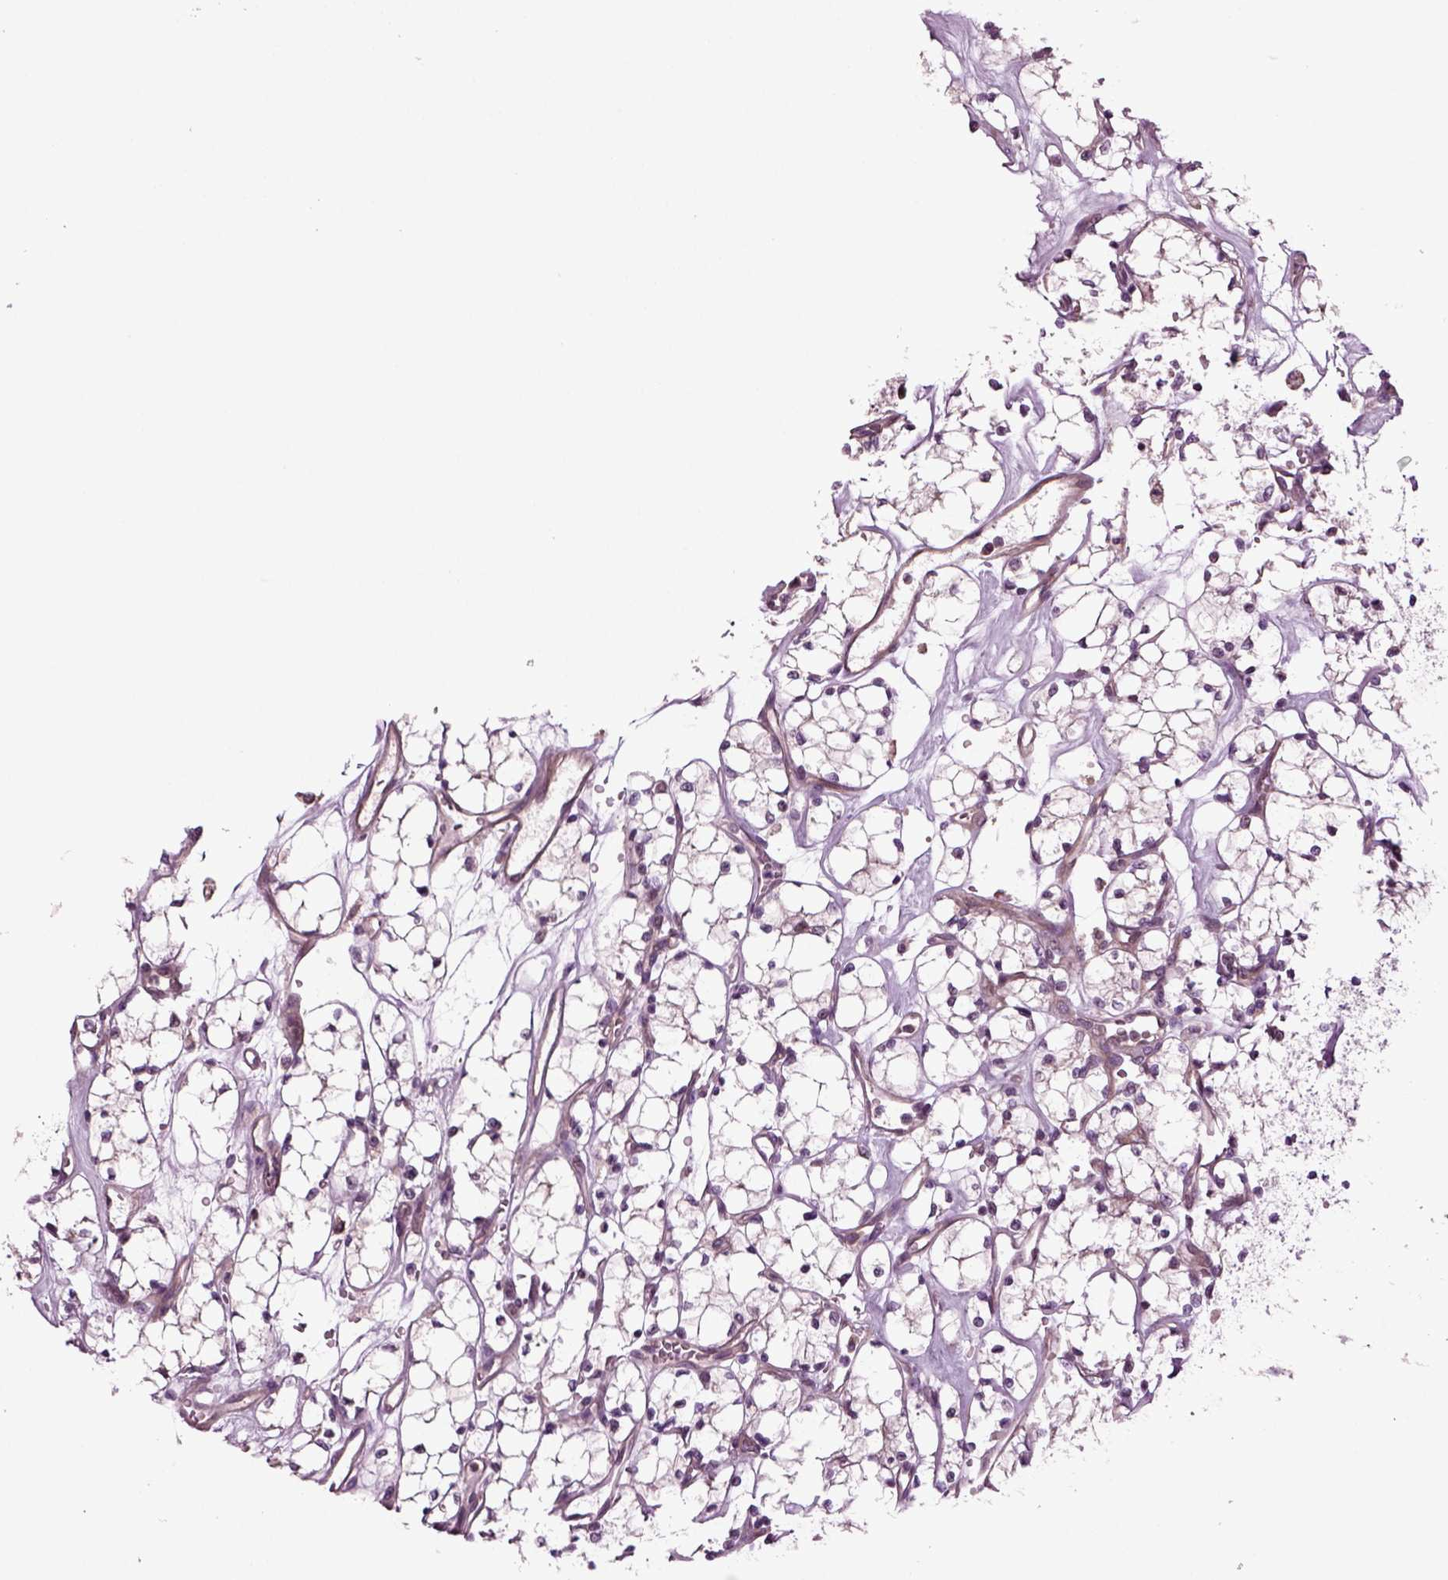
{"staining": {"intensity": "weak", "quantity": "25%-75%", "location": "cytoplasmic/membranous"}, "tissue": "renal cancer", "cell_type": "Tumor cells", "image_type": "cancer", "snomed": [{"axis": "morphology", "description": "Adenocarcinoma, NOS"}, {"axis": "topography", "description": "Kidney"}], "caption": "Human renal cancer (adenocarcinoma) stained for a protein (brown) displays weak cytoplasmic/membranous positive expression in approximately 25%-75% of tumor cells.", "gene": "HAGHL", "patient": {"sex": "female", "age": 69}}